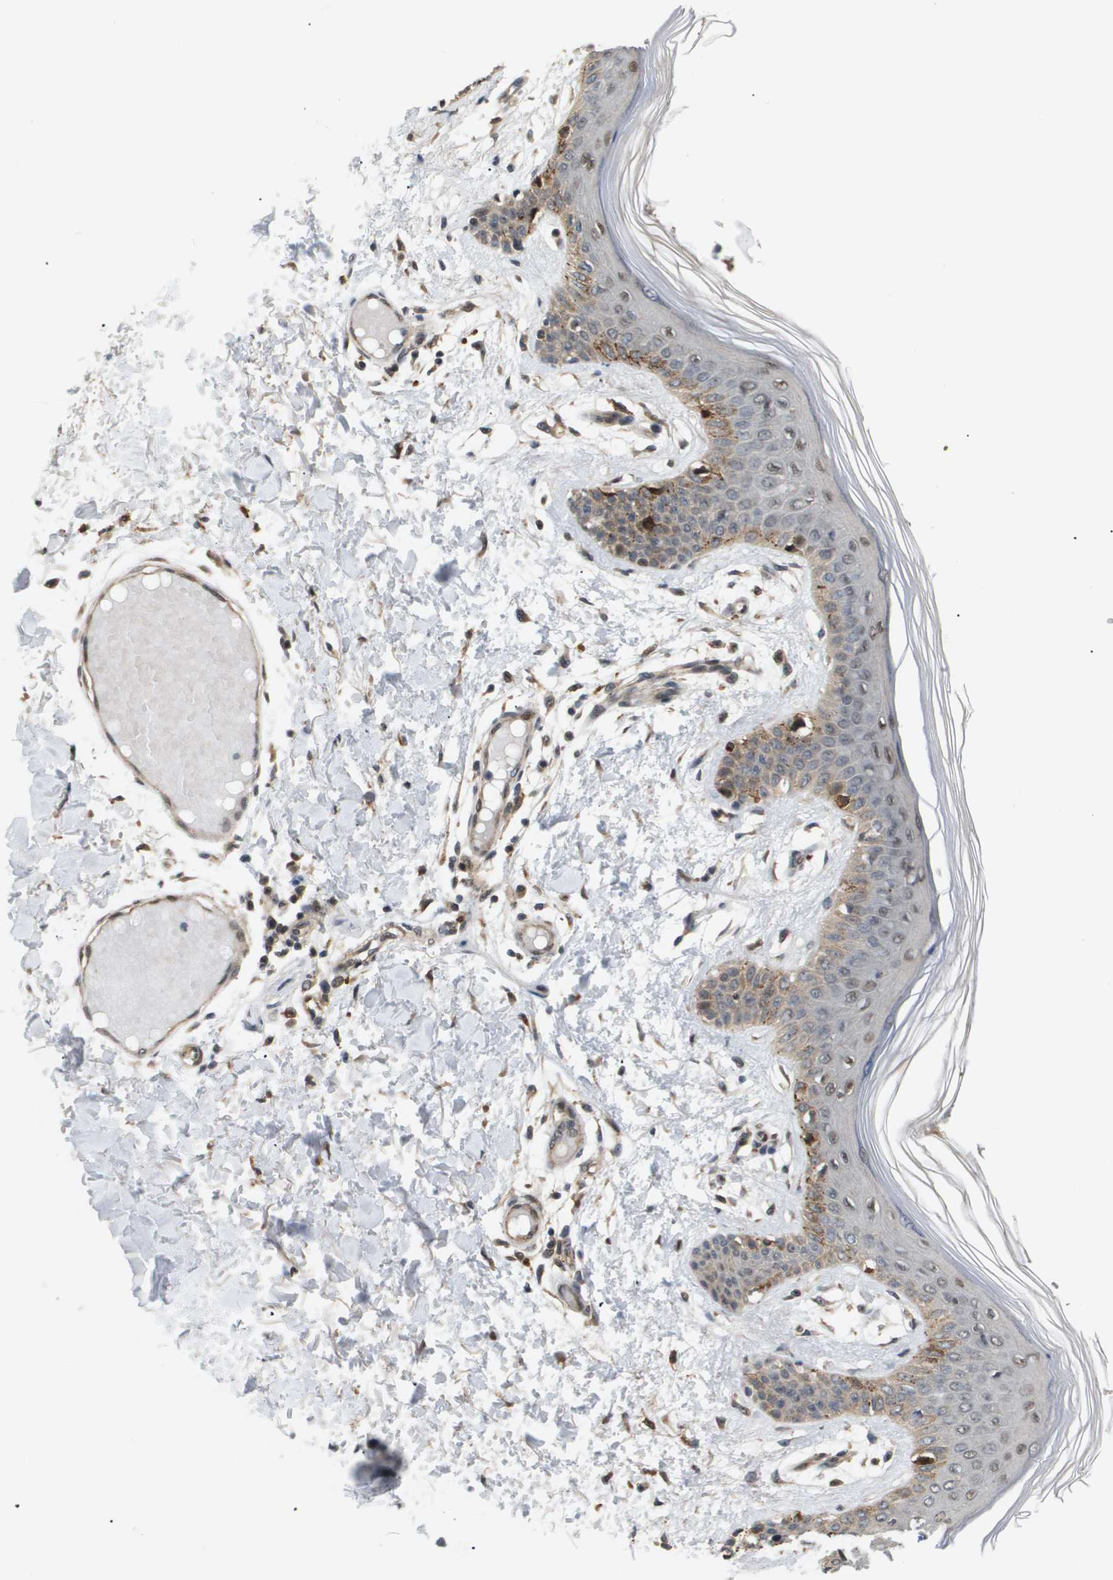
{"staining": {"intensity": "moderate", "quantity": ">75%", "location": "cytoplasmic/membranous"}, "tissue": "skin", "cell_type": "Fibroblasts", "image_type": "normal", "snomed": [{"axis": "morphology", "description": "Normal tissue, NOS"}, {"axis": "topography", "description": "Skin"}], "caption": "Fibroblasts demonstrate medium levels of moderate cytoplasmic/membranous expression in about >75% of cells in normal skin.", "gene": "PDGFB", "patient": {"sex": "male", "age": 53}}